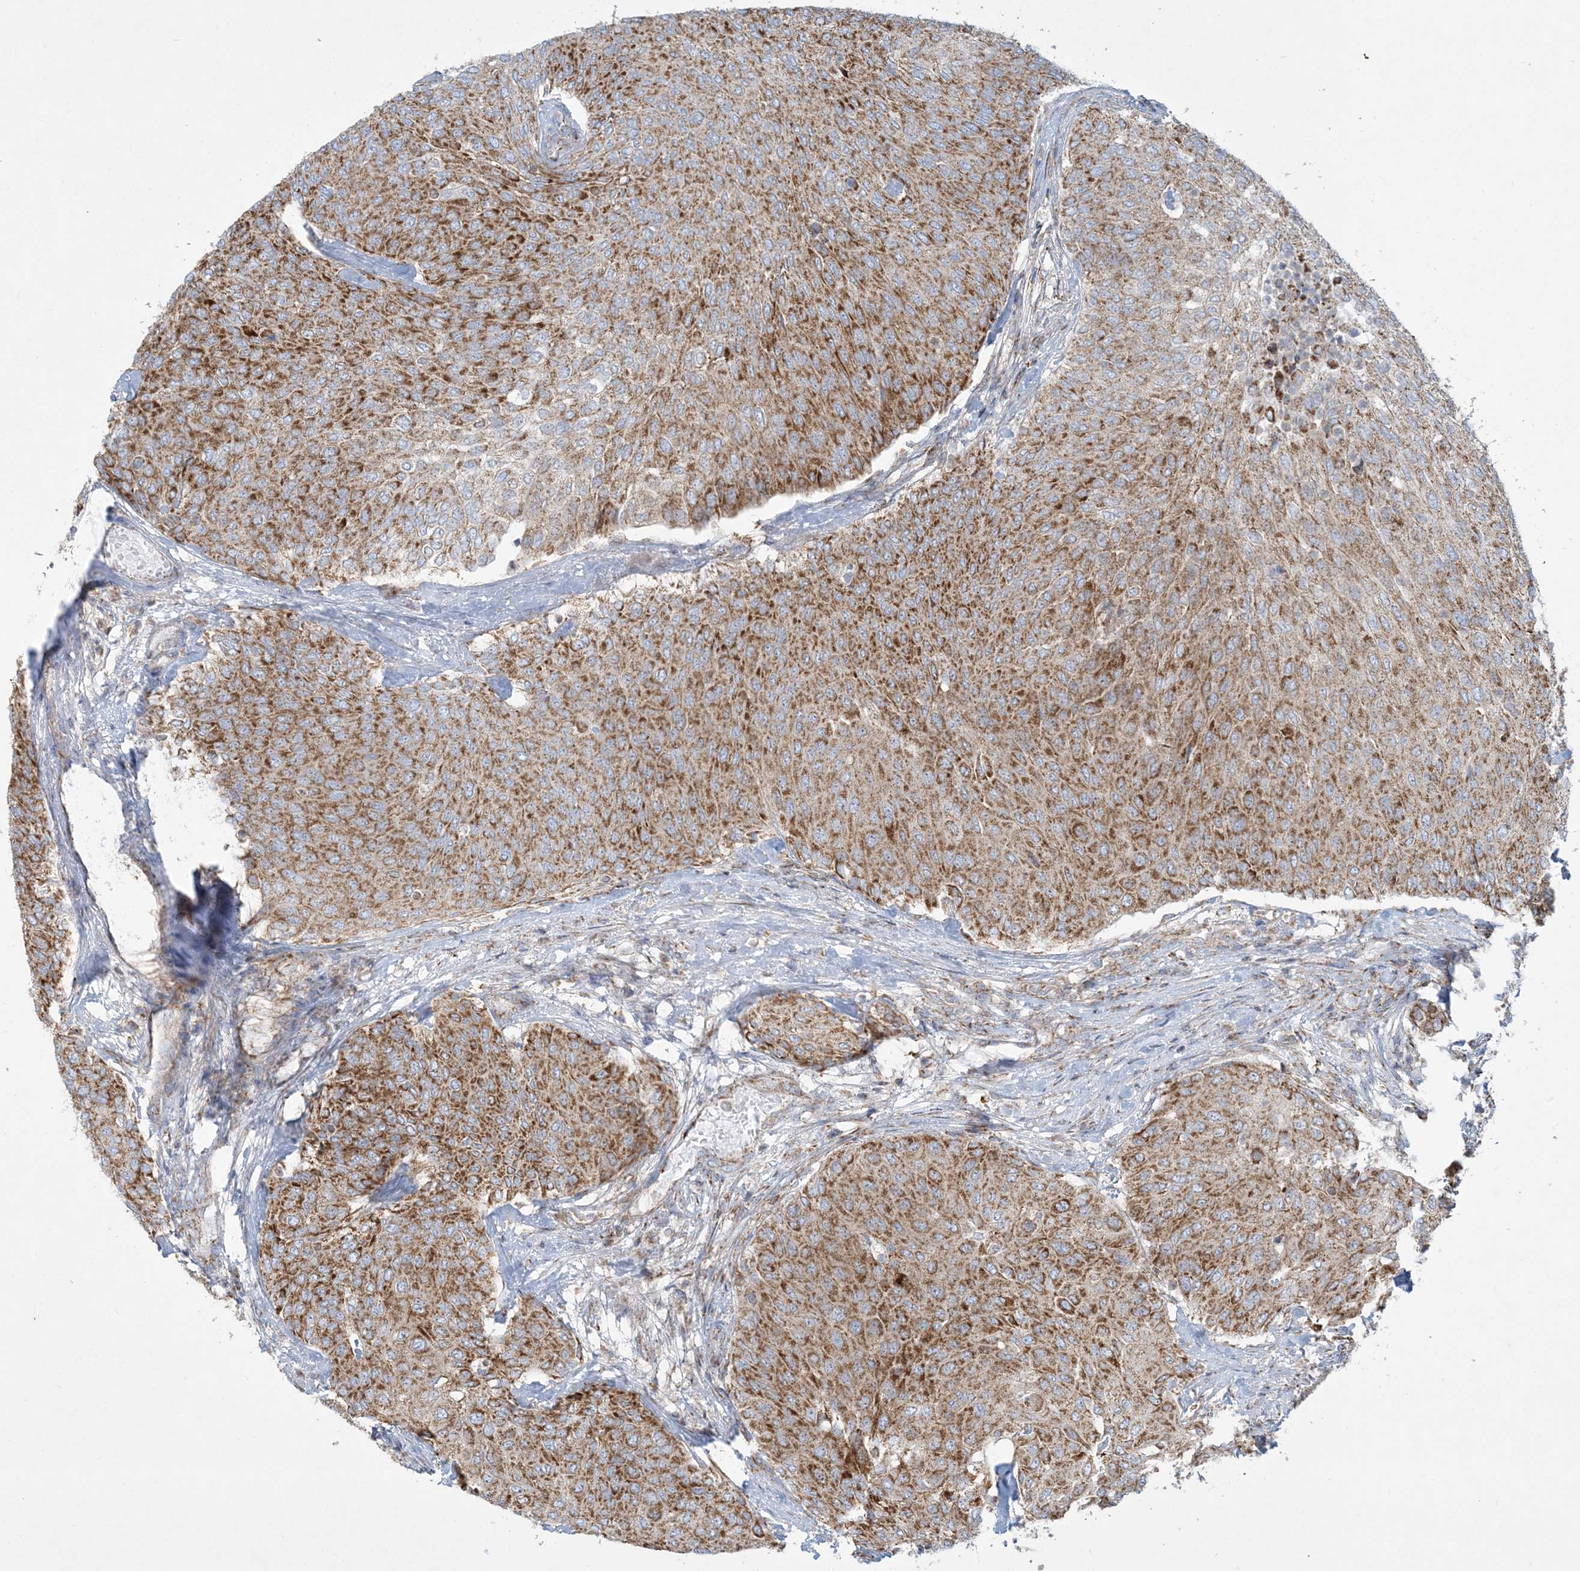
{"staining": {"intensity": "strong", "quantity": ">75%", "location": "cytoplasmic/membranous"}, "tissue": "urothelial cancer", "cell_type": "Tumor cells", "image_type": "cancer", "snomed": [{"axis": "morphology", "description": "Urothelial carcinoma, Low grade"}, {"axis": "topography", "description": "Urinary bladder"}], "caption": "Strong cytoplasmic/membranous staining for a protein is appreciated in approximately >75% of tumor cells of urothelial carcinoma (low-grade) using immunohistochemistry (IHC).", "gene": "BEND4", "patient": {"sex": "female", "age": 79}}